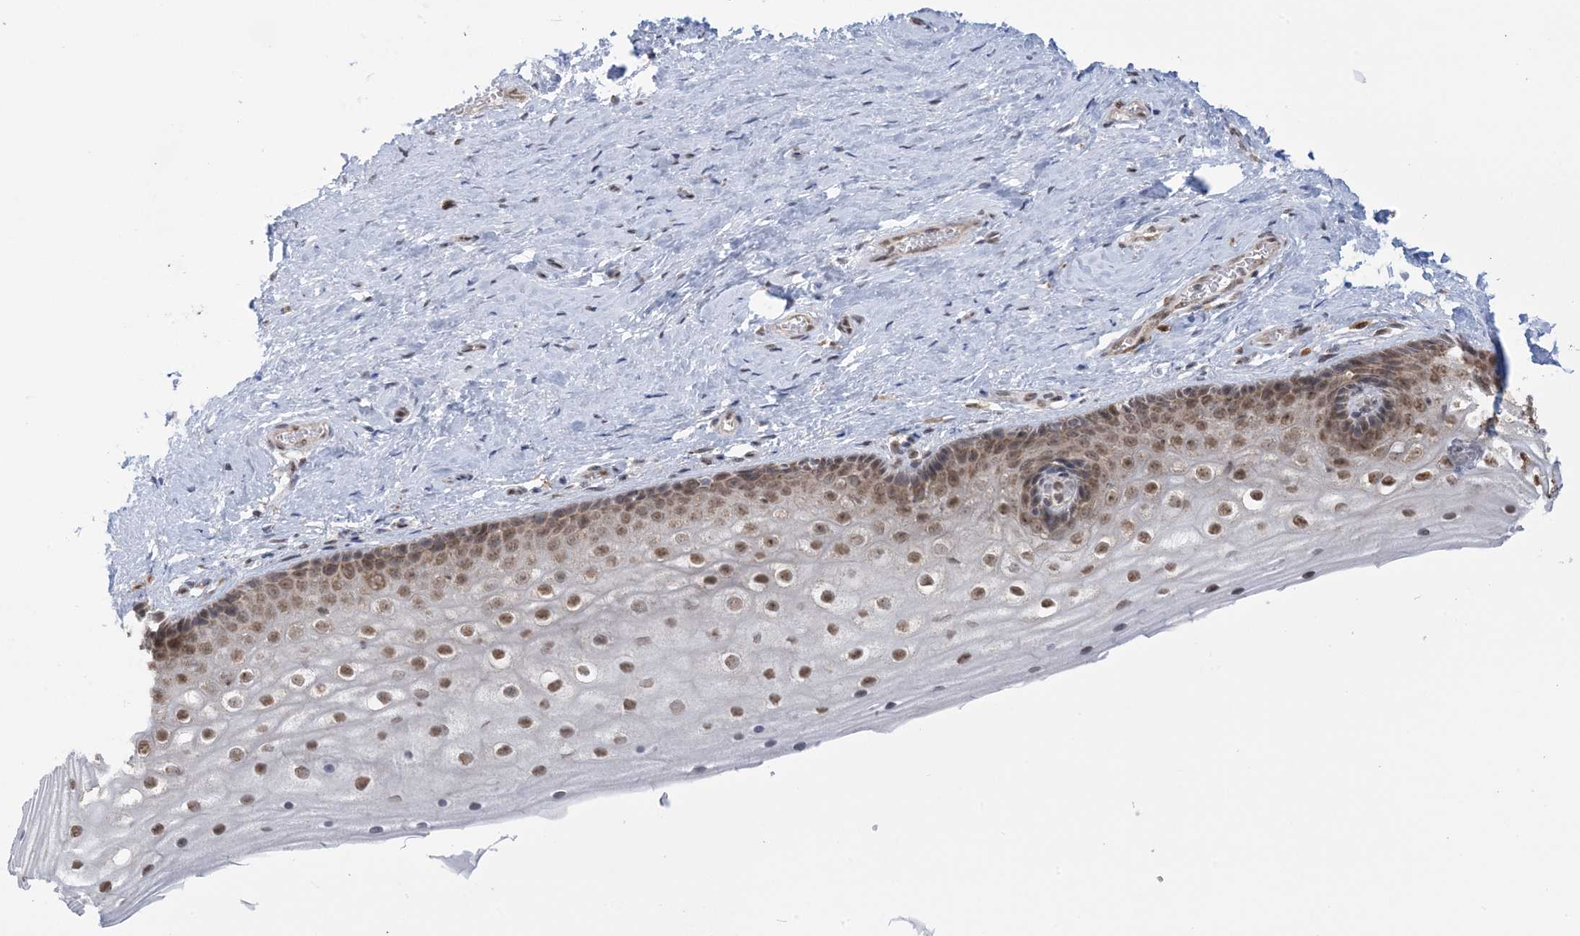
{"staining": {"intensity": "moderate", "quantity": ">75%", "location": "nuclear"}, "tissue": "vagina", "cell_type": "Squamous epithelial cells", "image_type": "normal", "snomed": [{"axis": "morphology", "description": "Normal tissue, NOS"}, {"axis": "topography", "description": "Vagina"}], "caption": "Brown immunohistochemical staining in benign vagina exhibits moderate nuclear expression in about >75% of squamous epithelial cells. (Stains: DAB (3,3'-diaminobenzidine) in brown, nuclei in blue, Microscopy: brightfield microscopy at high magnification).", "gene": "TRMT10C", "patient": {"sex": "female", "age": 46}}